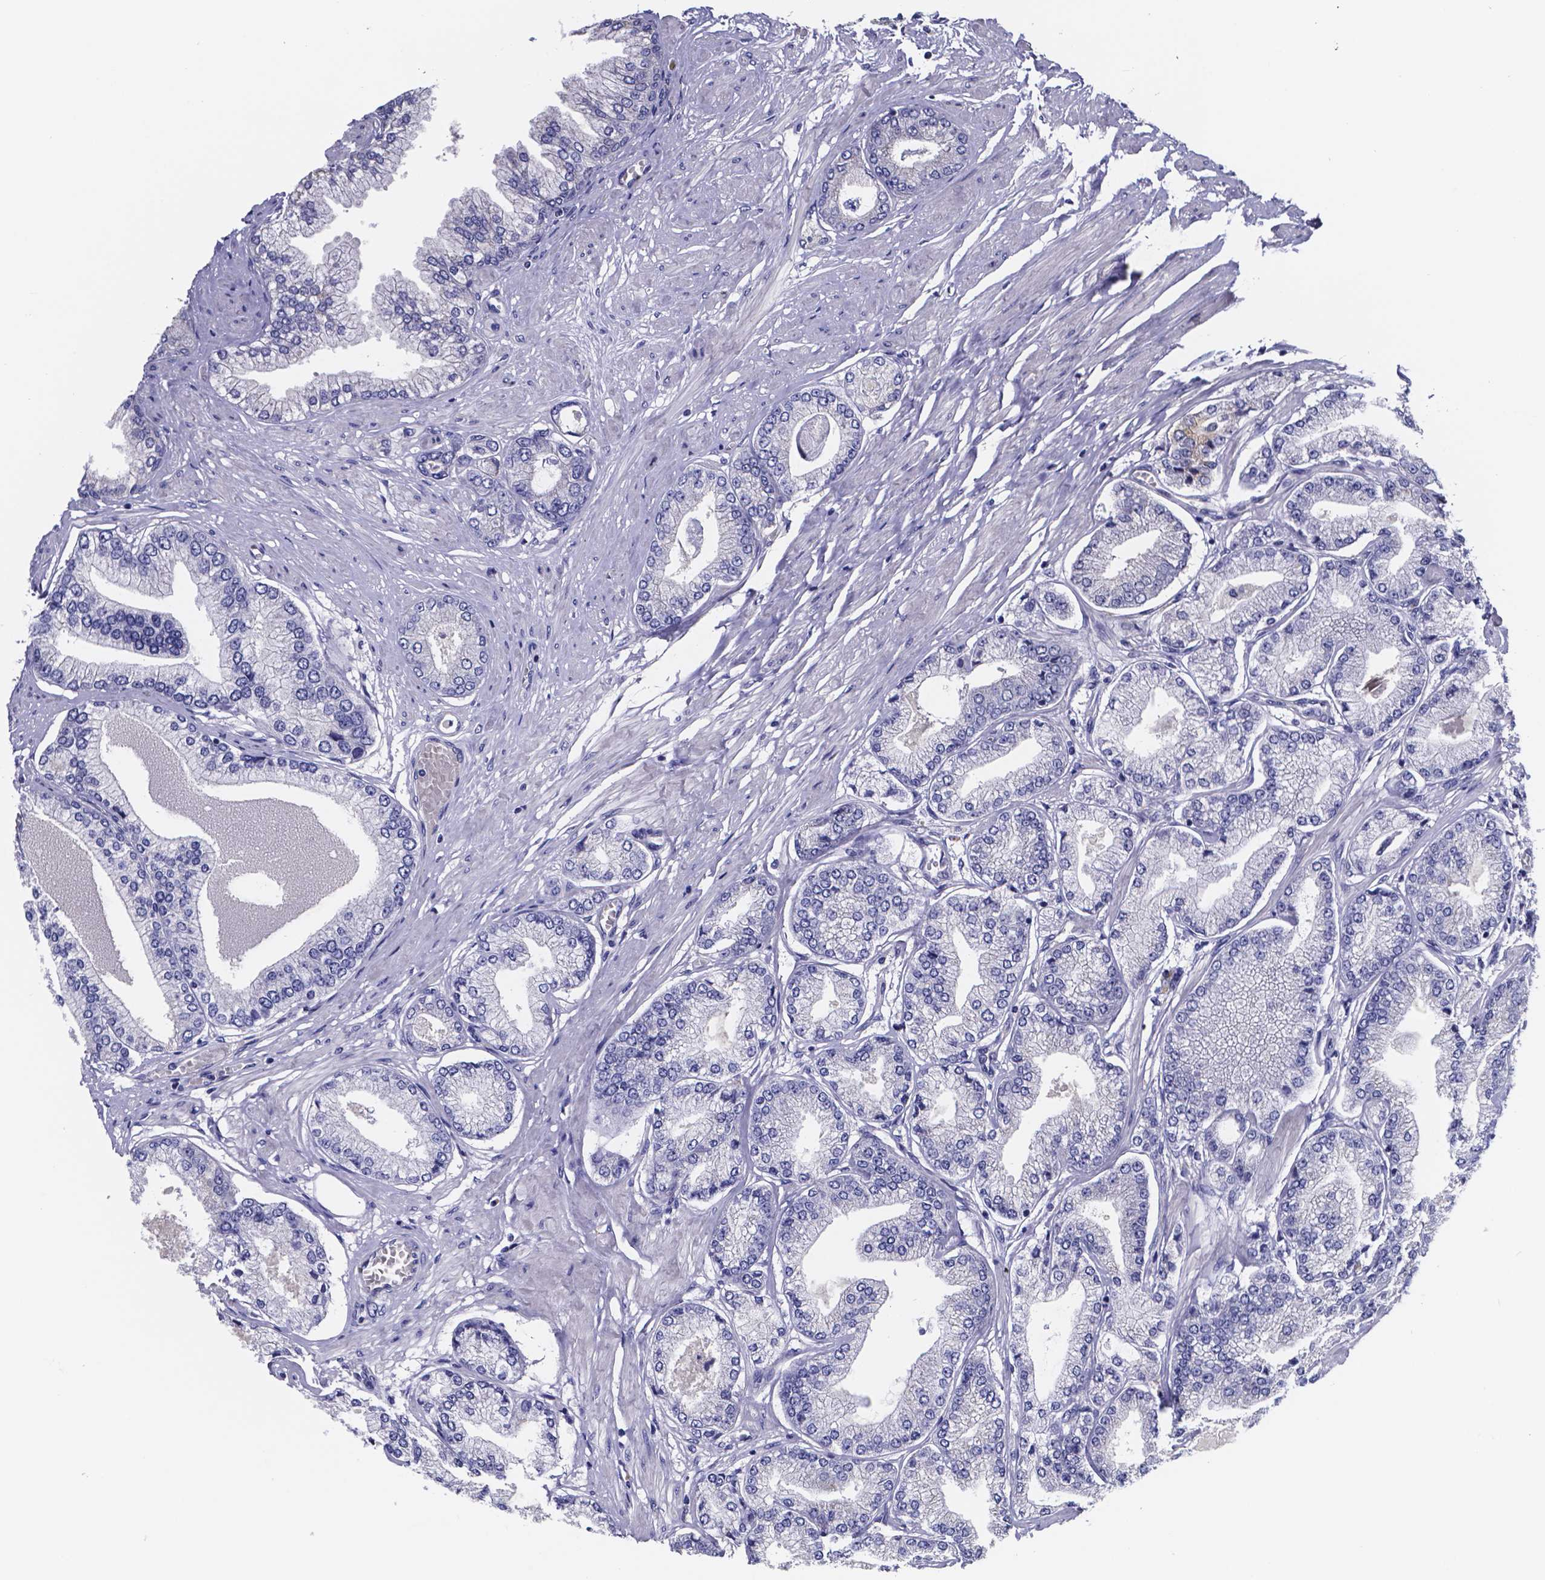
{"staining": {"intensity": "negative", "quantity": "none", "location": "none"}, "tissue": "prostate cancer", "cell_type": "Tumor cells", "image_type": "cancer", "snomed": [{"axis": "morphology", "description": "Adenocarcinoma, Low grade"}, {"axis": "topography", "description": "Prostate"}], "caption": "A high-resolution image shows IHC staining of prostate cancer, which demonstrates no significant staining in tumor cells. (DAB immunohistochemistry, high magnification).", "gene": "SFRP4", "patient": {"sex": "male", "age": 55}}